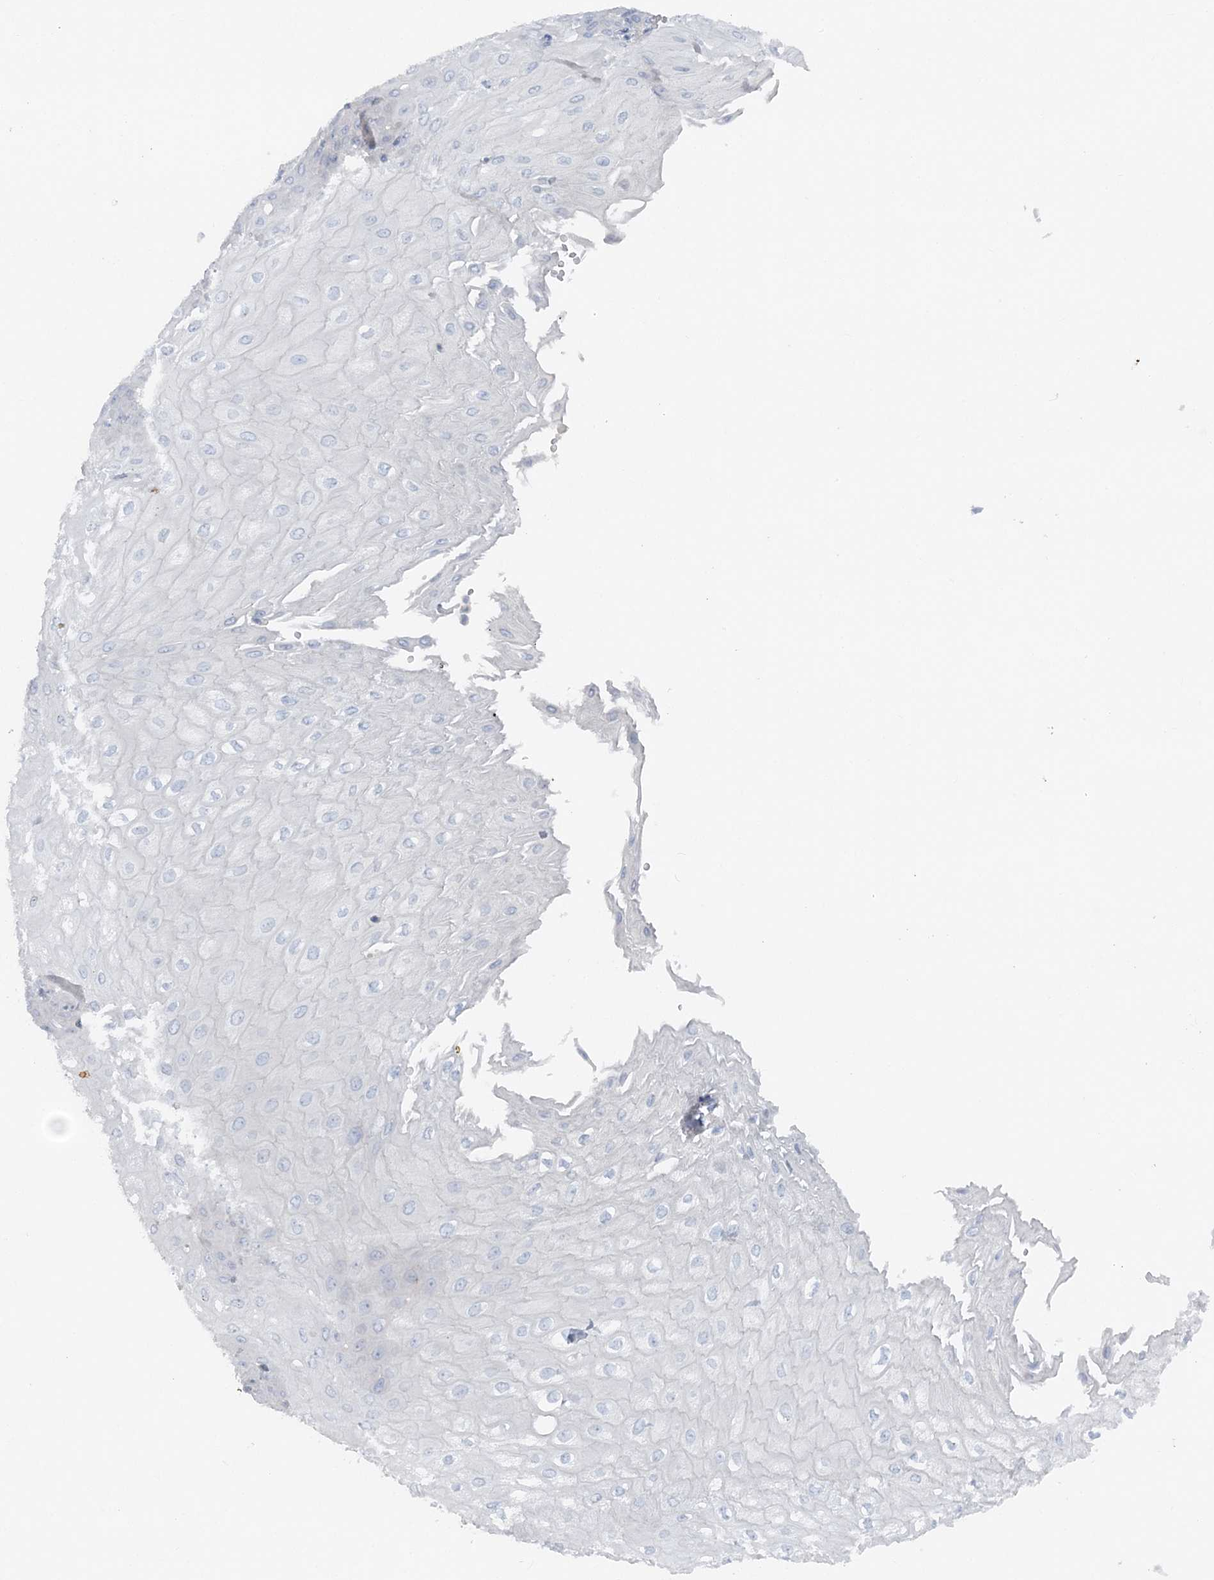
{"staining": {"intensity": "negative", "quantity": "none", "location": "none"}, "tissue": "esophagus", "cell_type": "Squamous epithelial cells", "image_type": "normal", "snomed": [{"axis": "morphology", "description": "Normal tissue, NOS"}, {"axis": "topography", "description": "Esophagus"}], "caption": "This is a photomicrograph of immunohistochemistry staining of unremarkable esophagus, which shows no expression in squamous epithelial cells.", "gene": "ATP11A", "patient": {"sex": "male", "age": 60}}